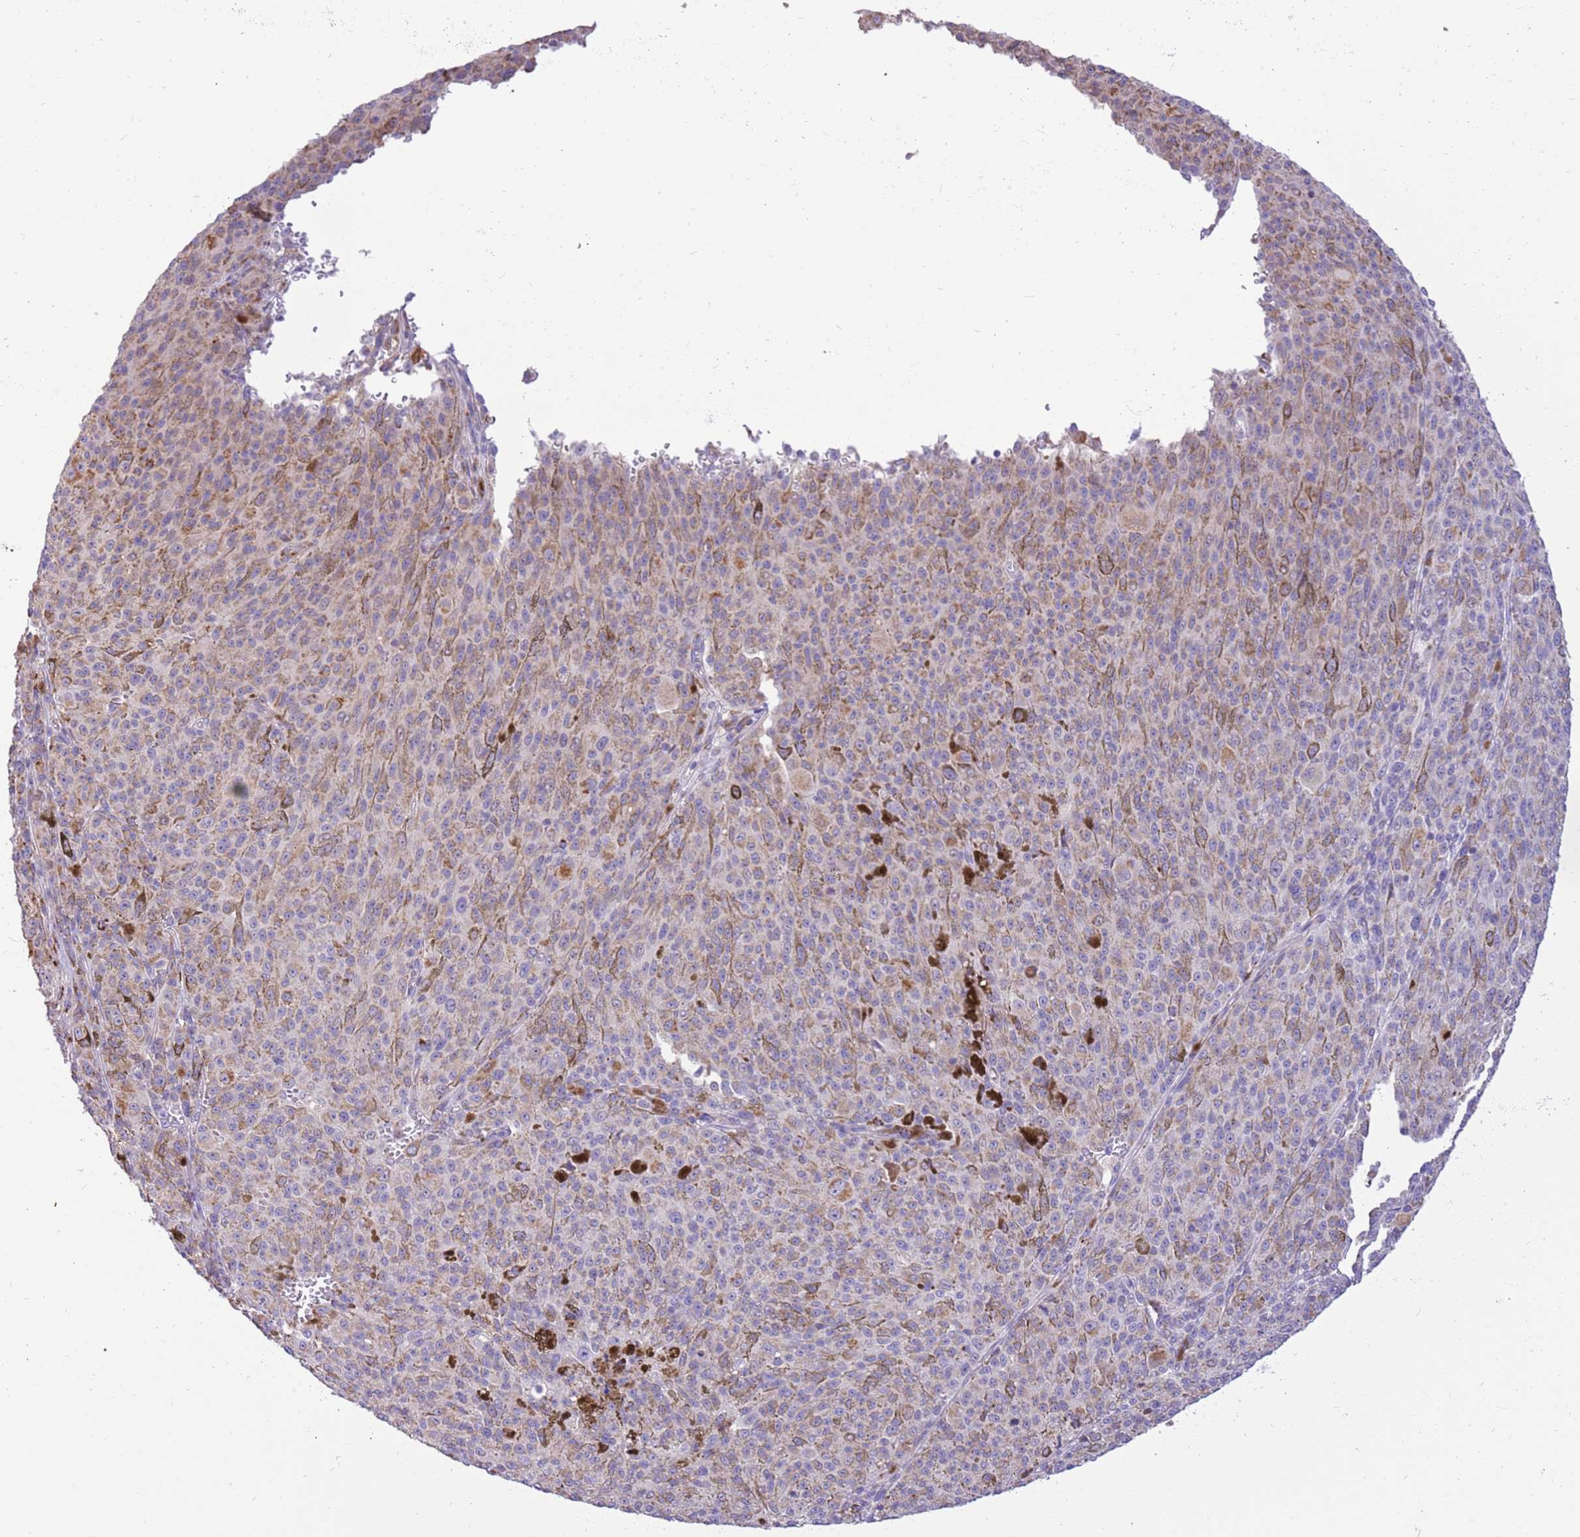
{"staining": {"intensity": "weak", "quantity": "25%-75%", "location": "cytoplasmic/membranous"}, "tissue": "melanoma", "cell_type": "Tumor cells", "image_type": "cancer", "snomed": [{"axis": "morphology", "description": "Malignant melanoma, NOS"}, {"axis": "topography", "description": "Skin"}], "caption": "Human melanoma stained with a brown dye exhibits weak cytoplasmic/membranous positive expression in about 25%-75% of tumor cells.", "gene": "COX17", "patient": {"sex": "female", "age": 52}}